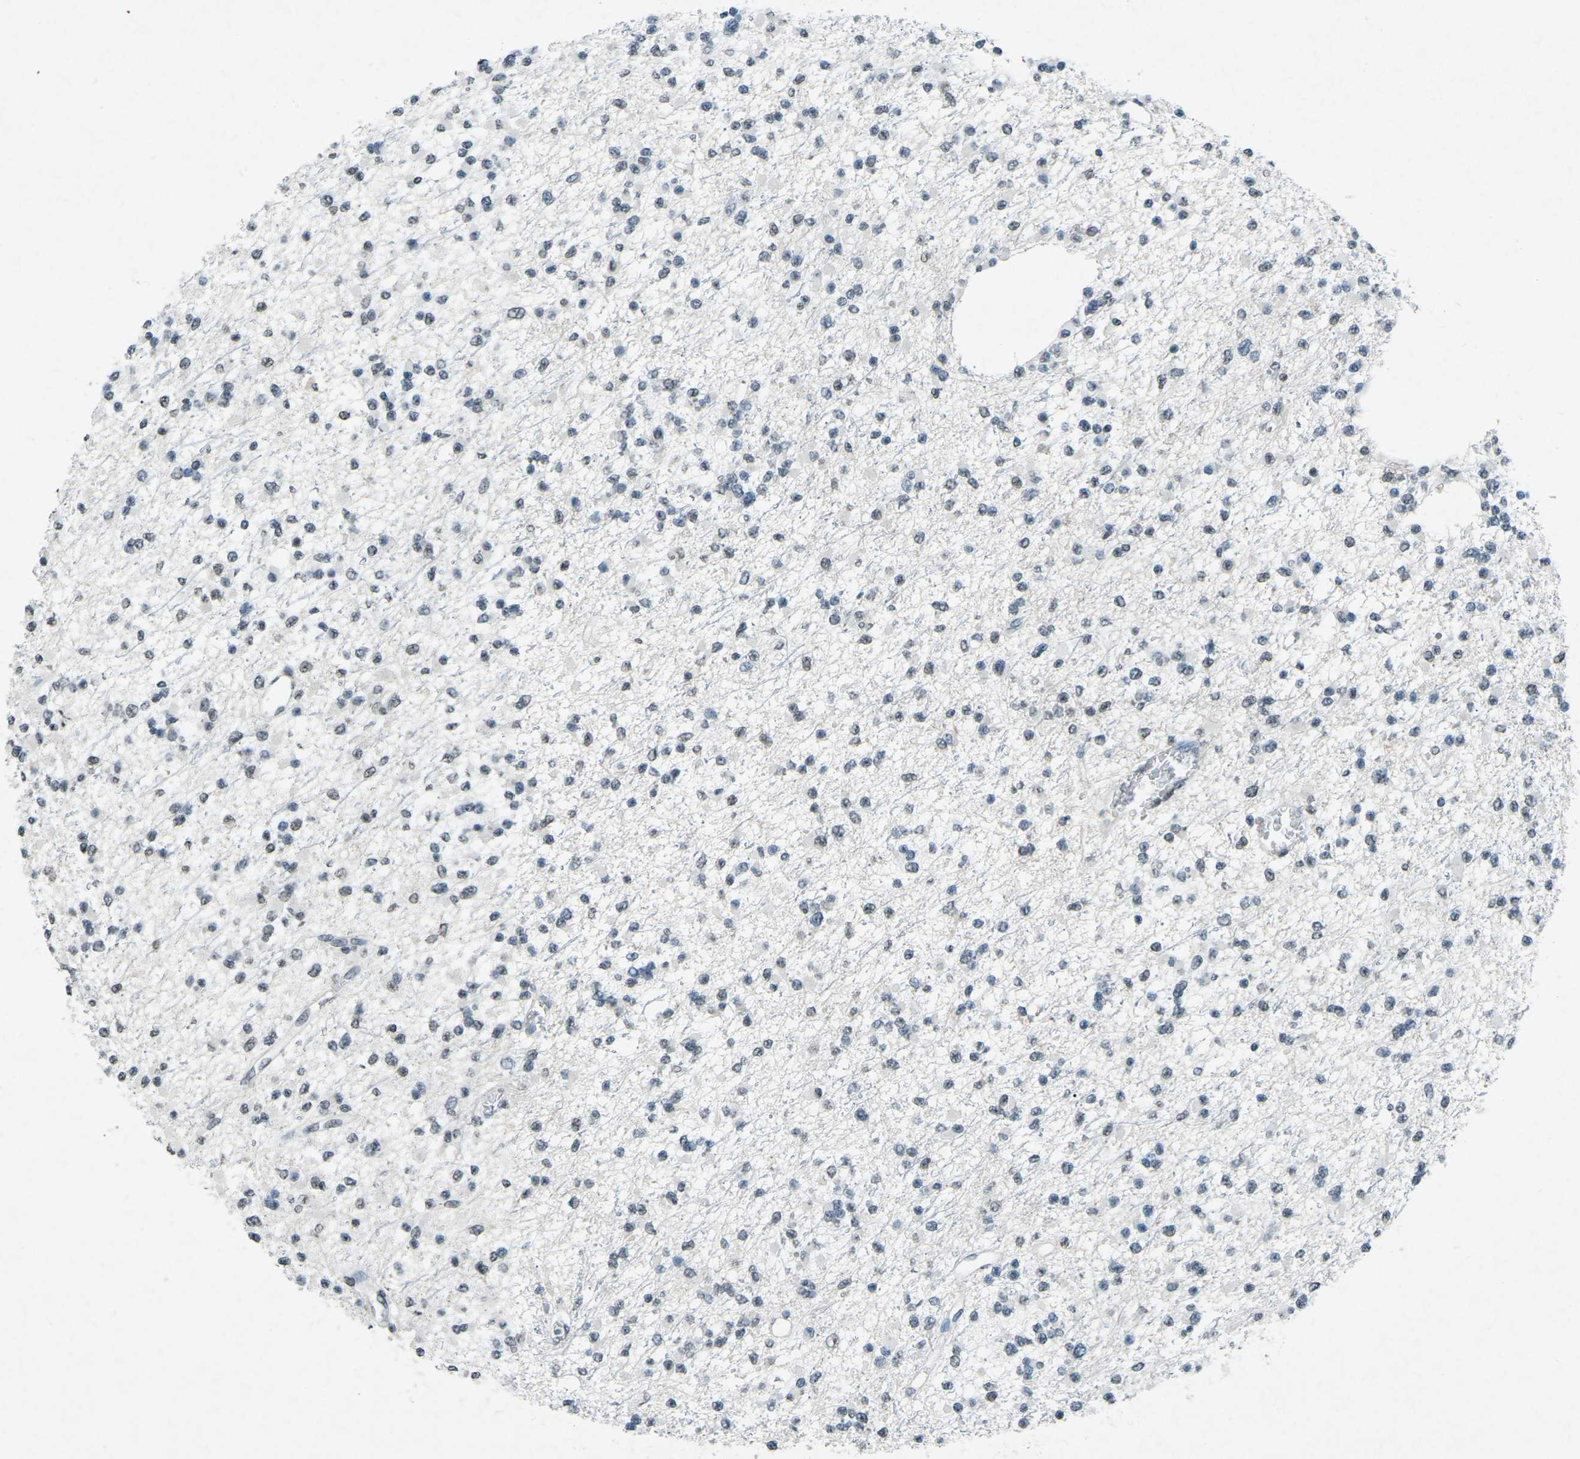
{"staining": {"intensity": "negative", "quantity": "none", "location": "none"}, "tissue": "glioma", "cell_type": "Tumor cells", "image_type": "cancer", "snomed": [{"axis": "morphology", "description": "Glioma, malignant, Low grade"}, {"axis": "topography", "description": "Brain"}], "caption": "This is an immunohistochemistry (IHC) micrograph of glioma. There is no expression in tumor cells.", "gene": "TFR2", "patient": {"sex": "female", "age": 22}}